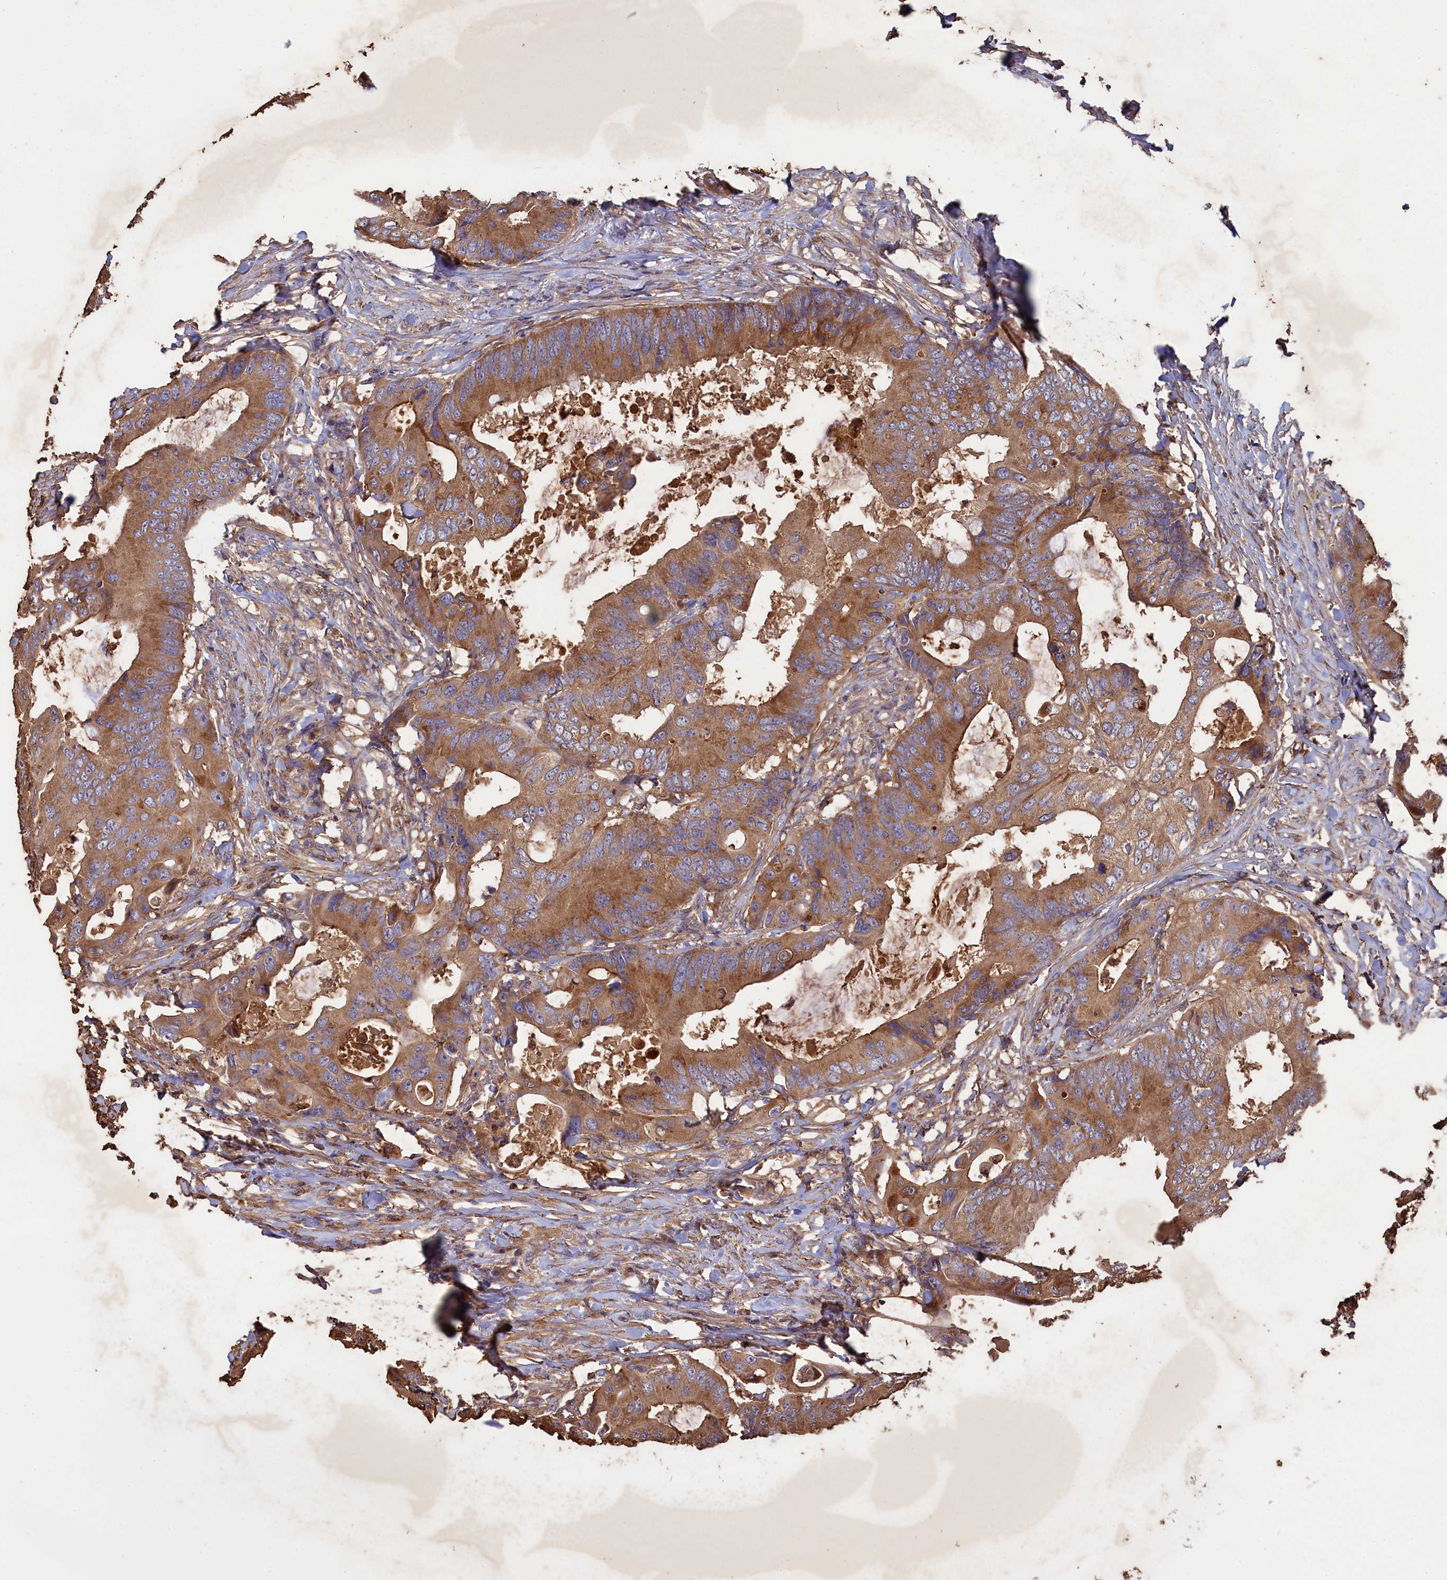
{"staining": {"intensity": "moderate", "quantity": ">75%", "location": "cytoplasmic/membranous"}, "tissue": "colorectal cancer", "cell_type": "Tumor cells", "image_type": "cancer", "snomed": [{"axis": "morphology", "description": "Adenocarcinoma, NOS"}, {"axis": "topography", "description": "Colon"}], "caption": "The photomicrograph reveals staining of adenocarcinoma (colorectal), revealing moderate cytoplasmic/membranous protein expression (brown color) within tumor cells.", "gene": "SCAMP4", "patient": {"sex": "male", "age": 71}}